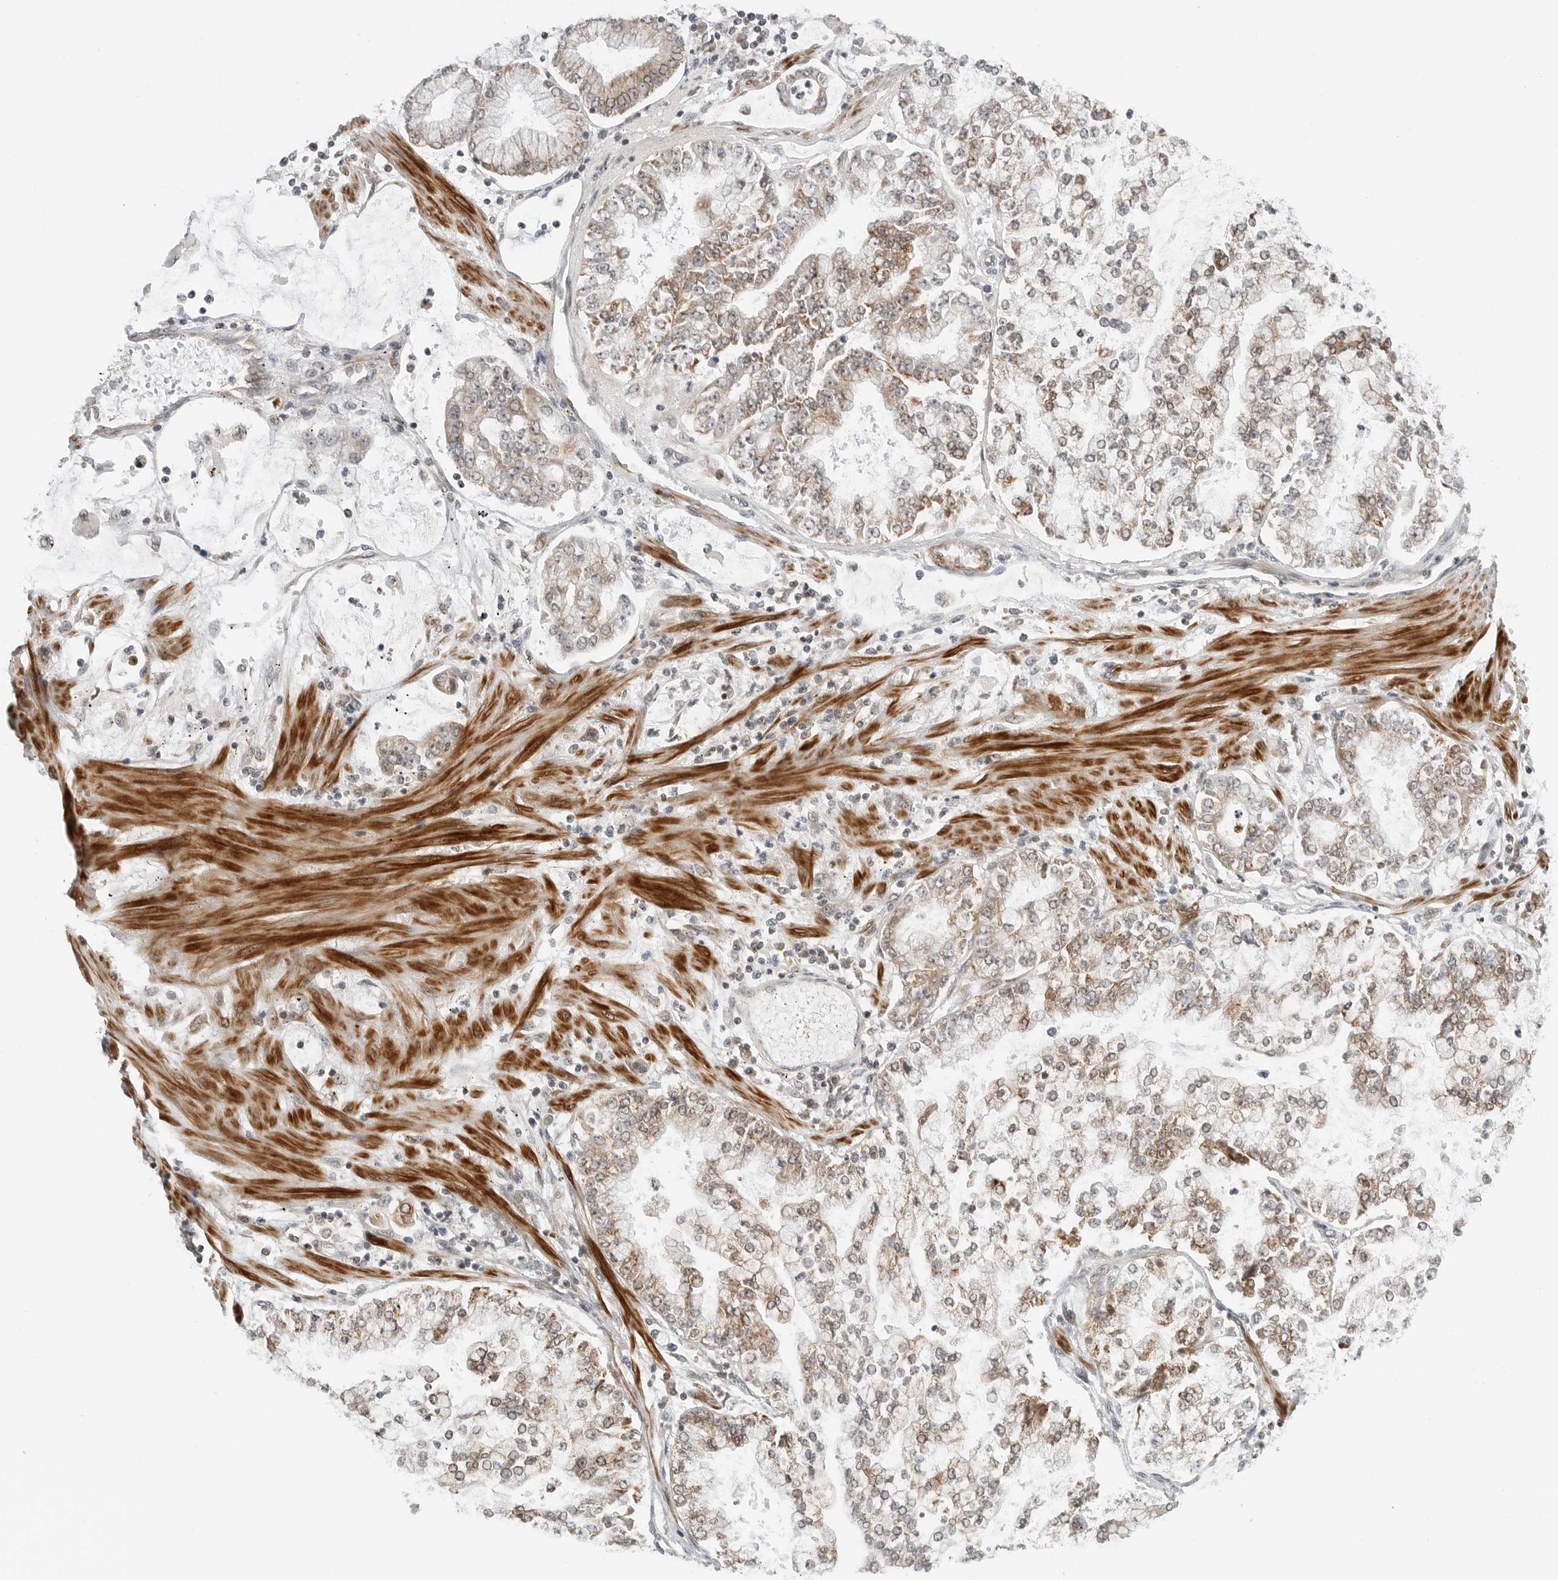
{"staining": {"intensity": "moderate", "quantity": ">75%", "location": "cytoplasmic/membranous"}, "tissue": "stomach cancer", "cell_type": "Tumor cells", "image_type": "cancer", "snomed": [{"axis": "morphology", "description": "Adenocarcinoma, NOS"}, {"axis": "topography", "description": "Stomach"}], "caption": "Moderate cytoplasmic/membranous positivity is seen in about >75% of tumor cells in stomach adenocarcinoma.", "gene": "PEX2", "patient": {"sex": "male", "age": 76}}